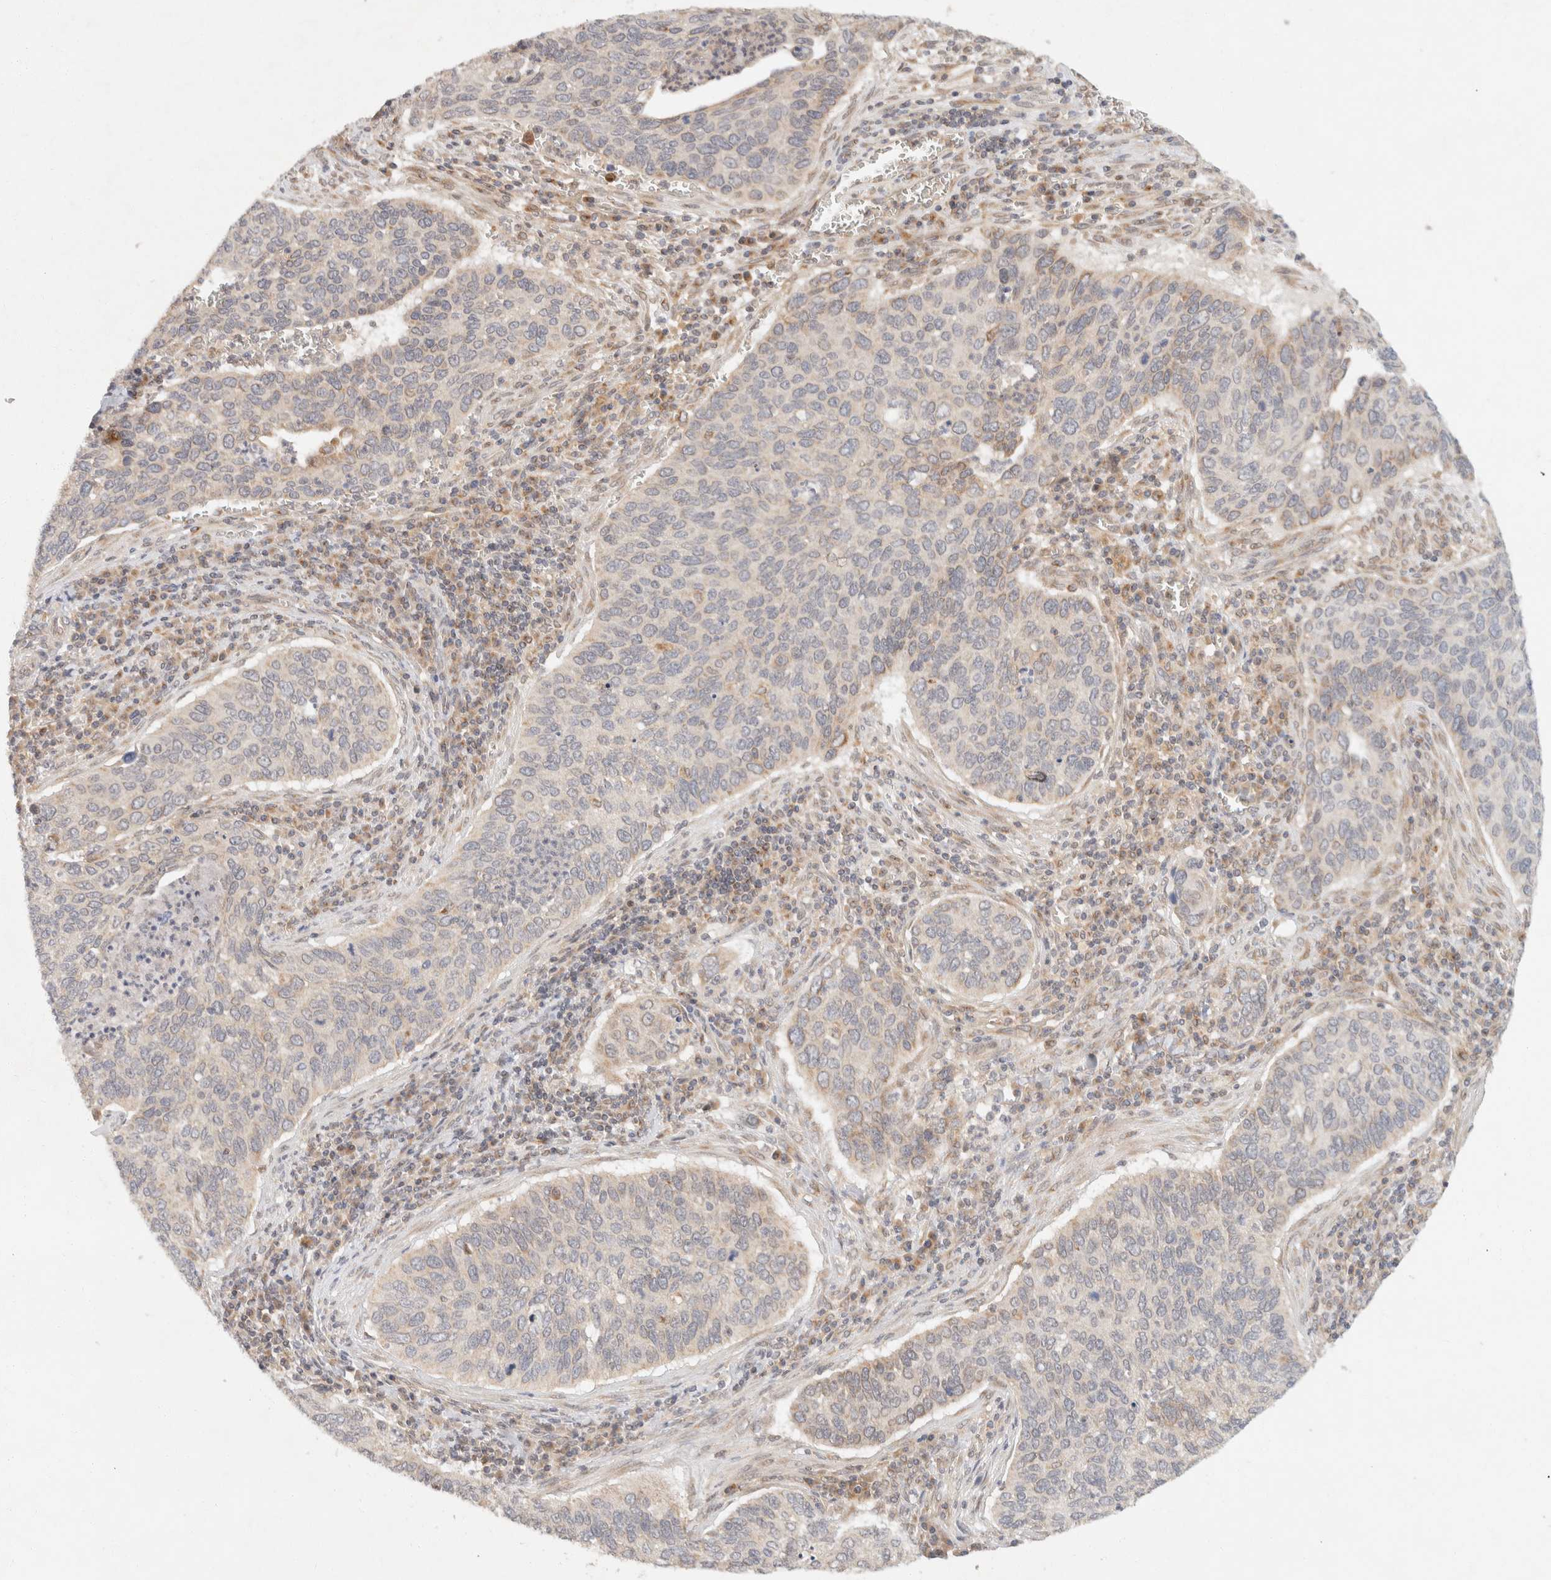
{"staining": {"intensity": "negative", "quantity": "none", "location": "none"}, "tissue": "cervical cancer", "cell_type": "Tumor cells", "image_type": "cancer", "snomed": [{"axis": "morphology", "description": "Squamous cell carcinoma, NOS"}, {"axis": "topography", "description": "Cervix"}], "caption": "Immunohistochemical staining of human cervical squamous cell carcinoma shows no significant expression in tumor cells.", "gene": "TACC1", "patient": {"sex": "female", "age": 53}}